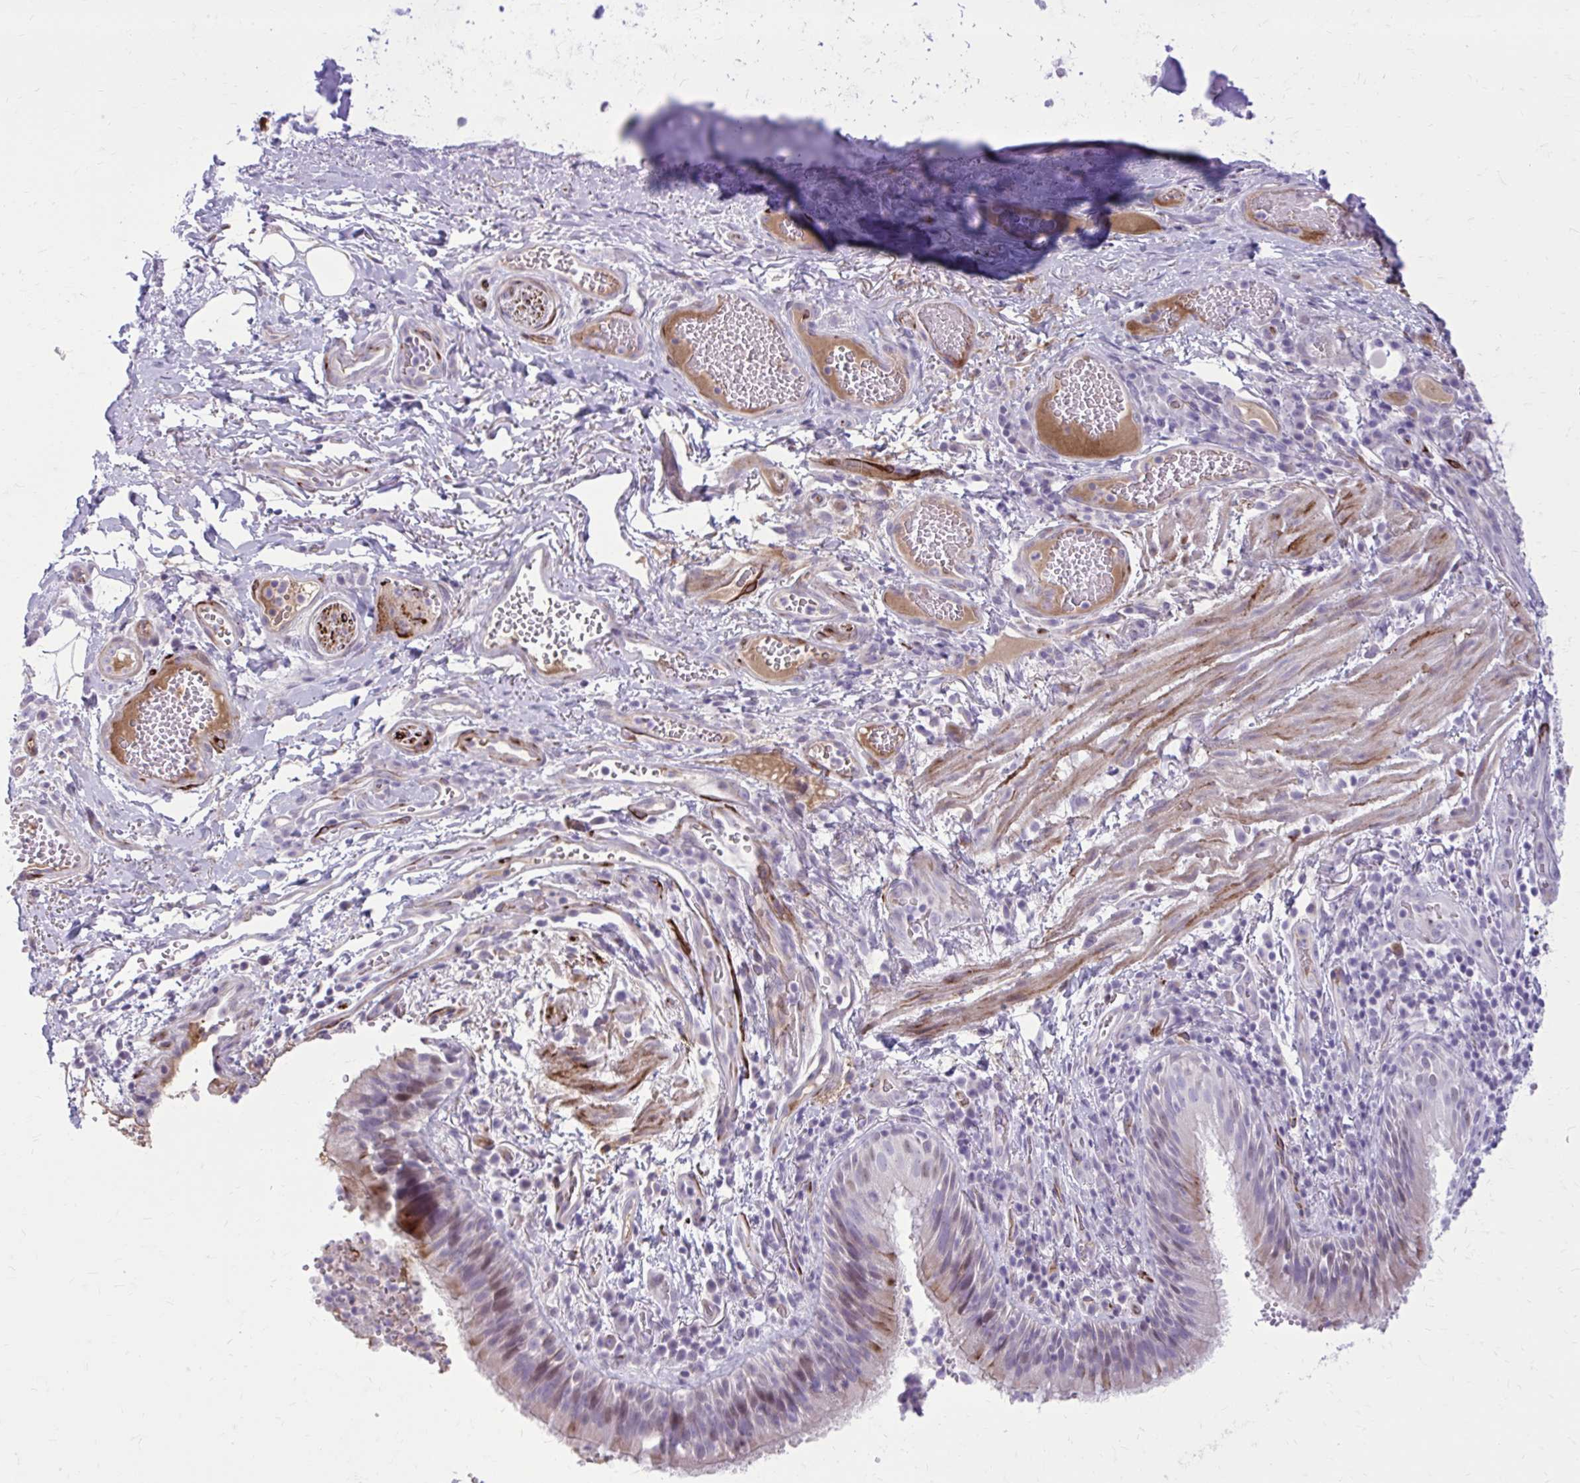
{"staining": {"intensity": "weak", "quantity": "25%-75%", "location": "cytoplasmic/membranous"}, "tissue": "bronchus", "cell_type": "Respiratory epithelial cells", "image_type": "normal", "snomed": [{"axis": "morphology", "description": "Normal tissue, NOS"}, {"axis": "topography", "description": "Lymph node"}, {"axis": "topography", "description": "Bronchus"}], "caption": "Brown immunohistochemical staining in benign bronchus displays weak cytoplasmic/membranous positivity in approximately 25%-75% of respiratory epithelial cells.", "gene": "BEND5", "patient": {"sex": "male", "age": 56}}